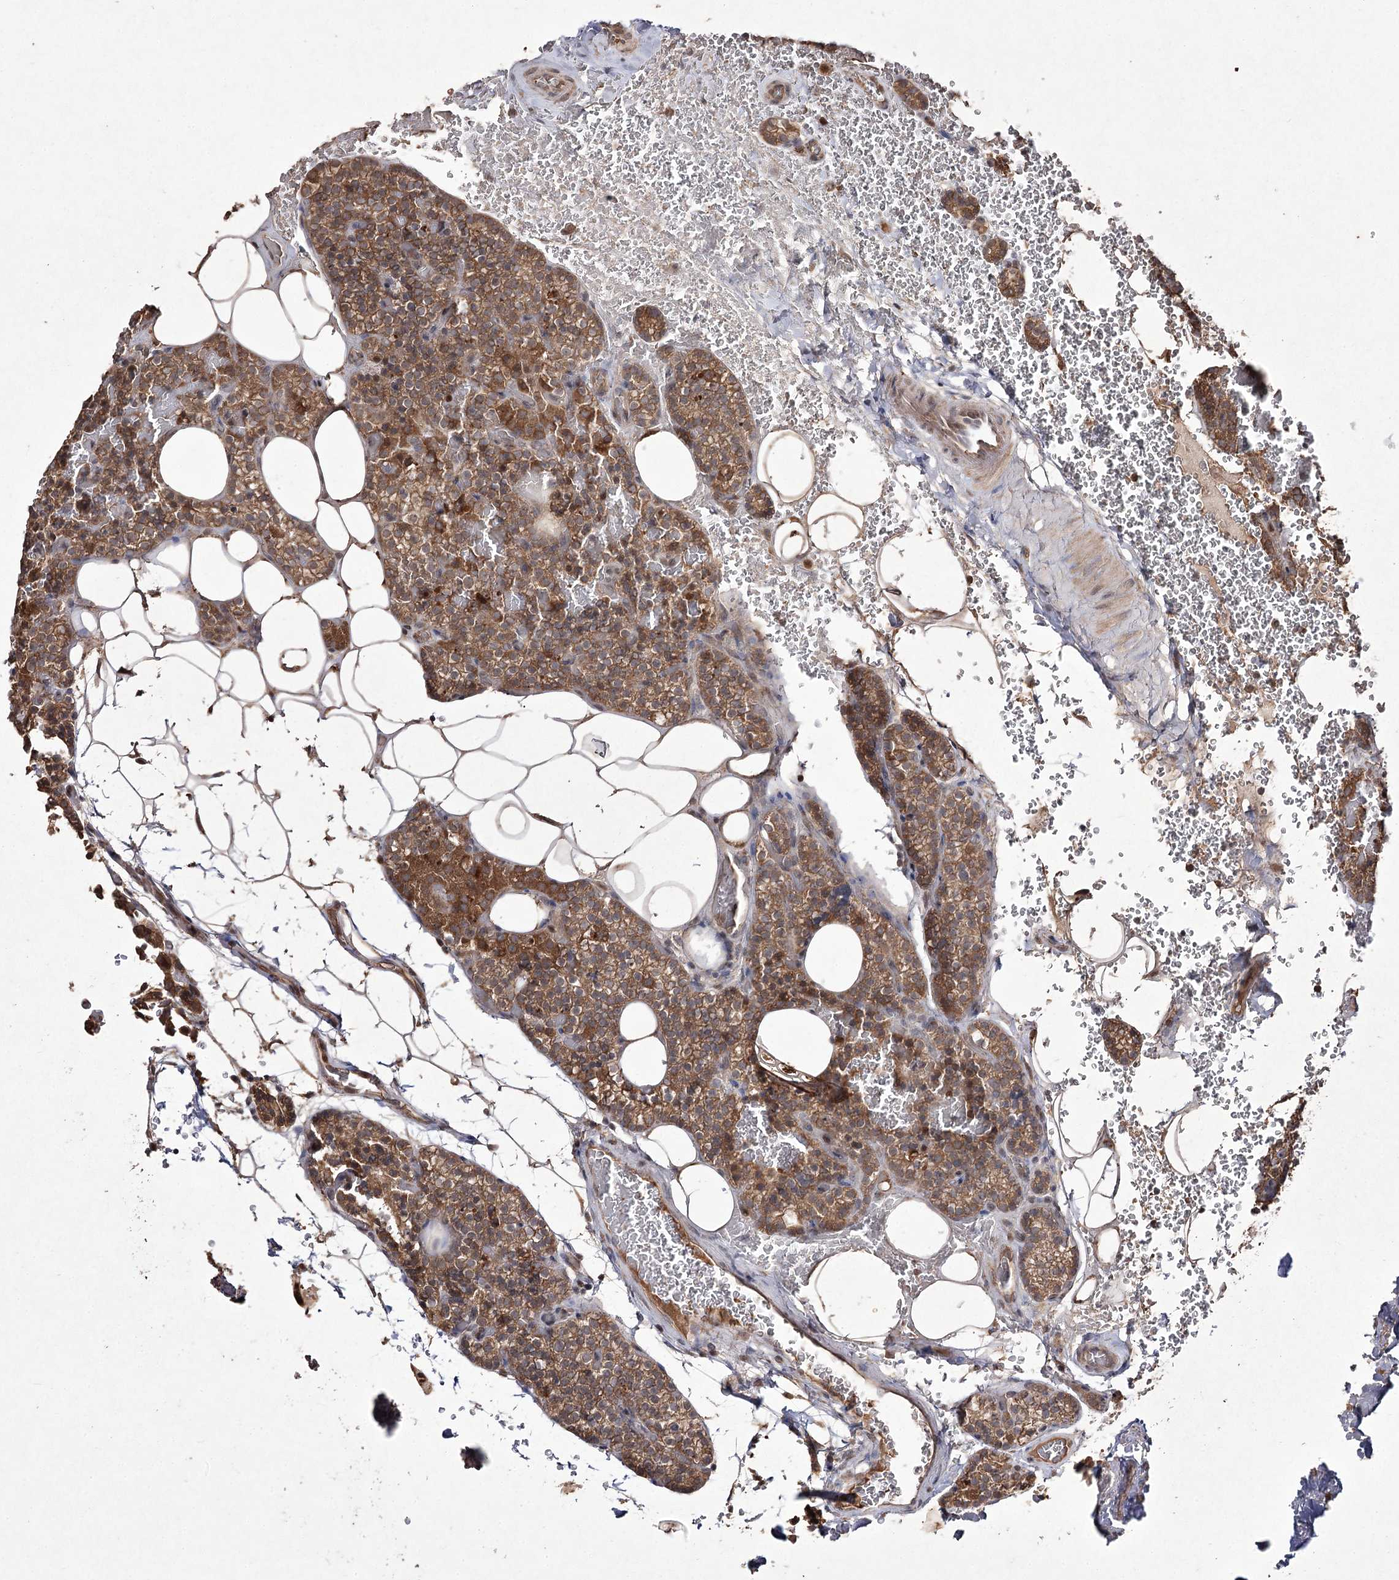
{"staining": {"intensity": "moderate", "quantity": ">75%", "location": "cytoplasmic/membranous"}, "tissue": "parathyroid gland", "cell_type": "Glandular cells", "image_type": "normal", "snomed": [{"axis": "morphology", "description": "Normal tissue, NOS"}, {"axis": "topography", "description": "Parathyroid gland"}], "caption": "This is a histology image of IHC staining of unremarkable parathyroid gland, which shows moderate expression in the cytoplasmic/membranous of glandular cells.", "gene": "FANCL", "patient": {"sex": "male", "age": 50}}